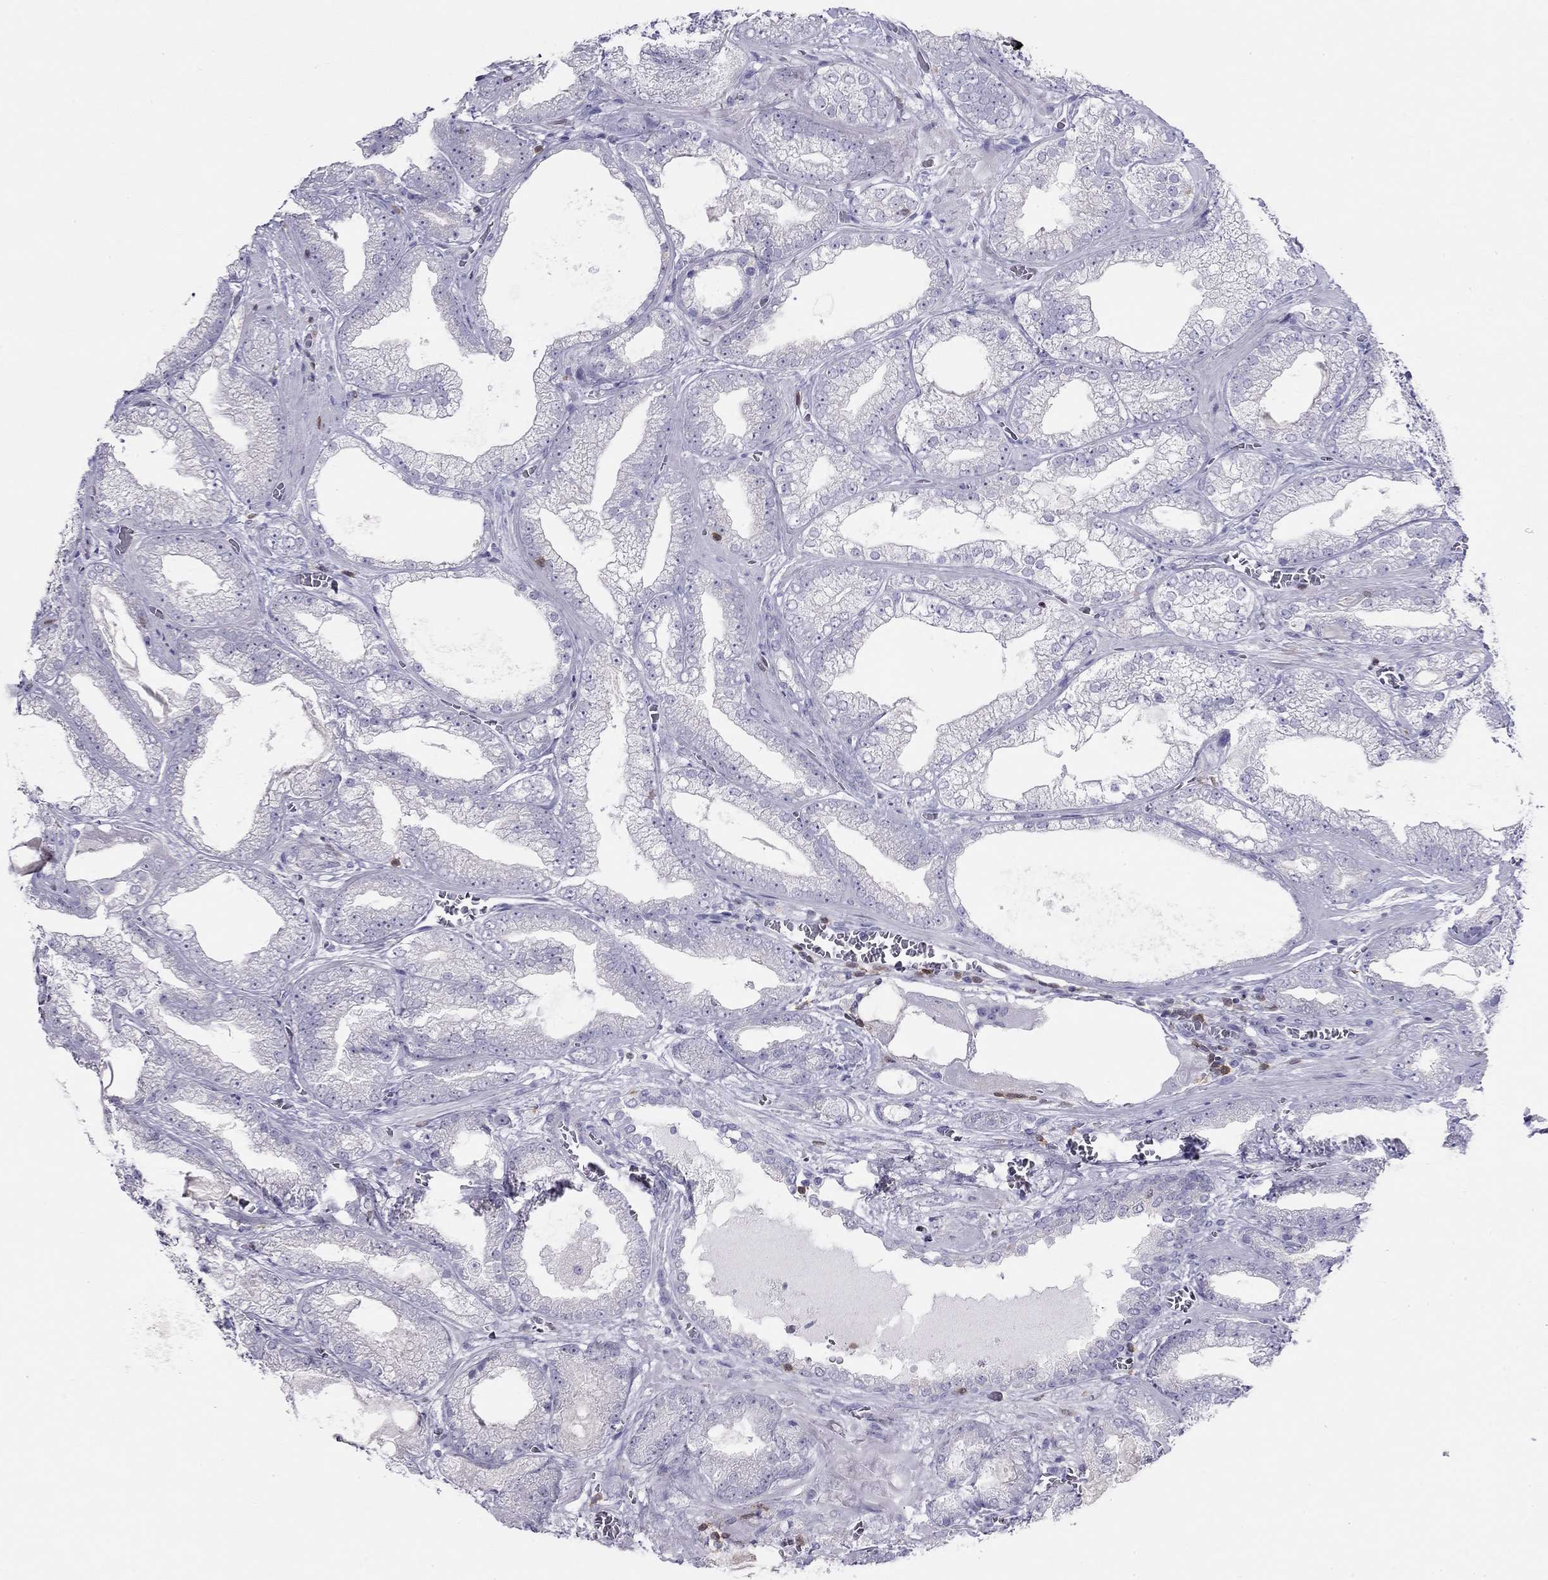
{"staining": {"intensity": "negative", "quantity": "none", "location": "none"}, "tissue": "prostate cancer", "cell_type": "Tumor cells", "image_type": "cancer", "snomed": [{"axis": "morphology", "description": "Adenocarcinoma, Low grade"}, {"axis": "topography", "description": "Prostate"}], "caption": "The IHC histopathology image has no significant staining in tumor cells of adenocarcinoma (low-grade) (prostate) tissue. Nuclei are stained in blue.", "gene": "SH2D2A", "patient": {"sex": "male", "age": 57}}